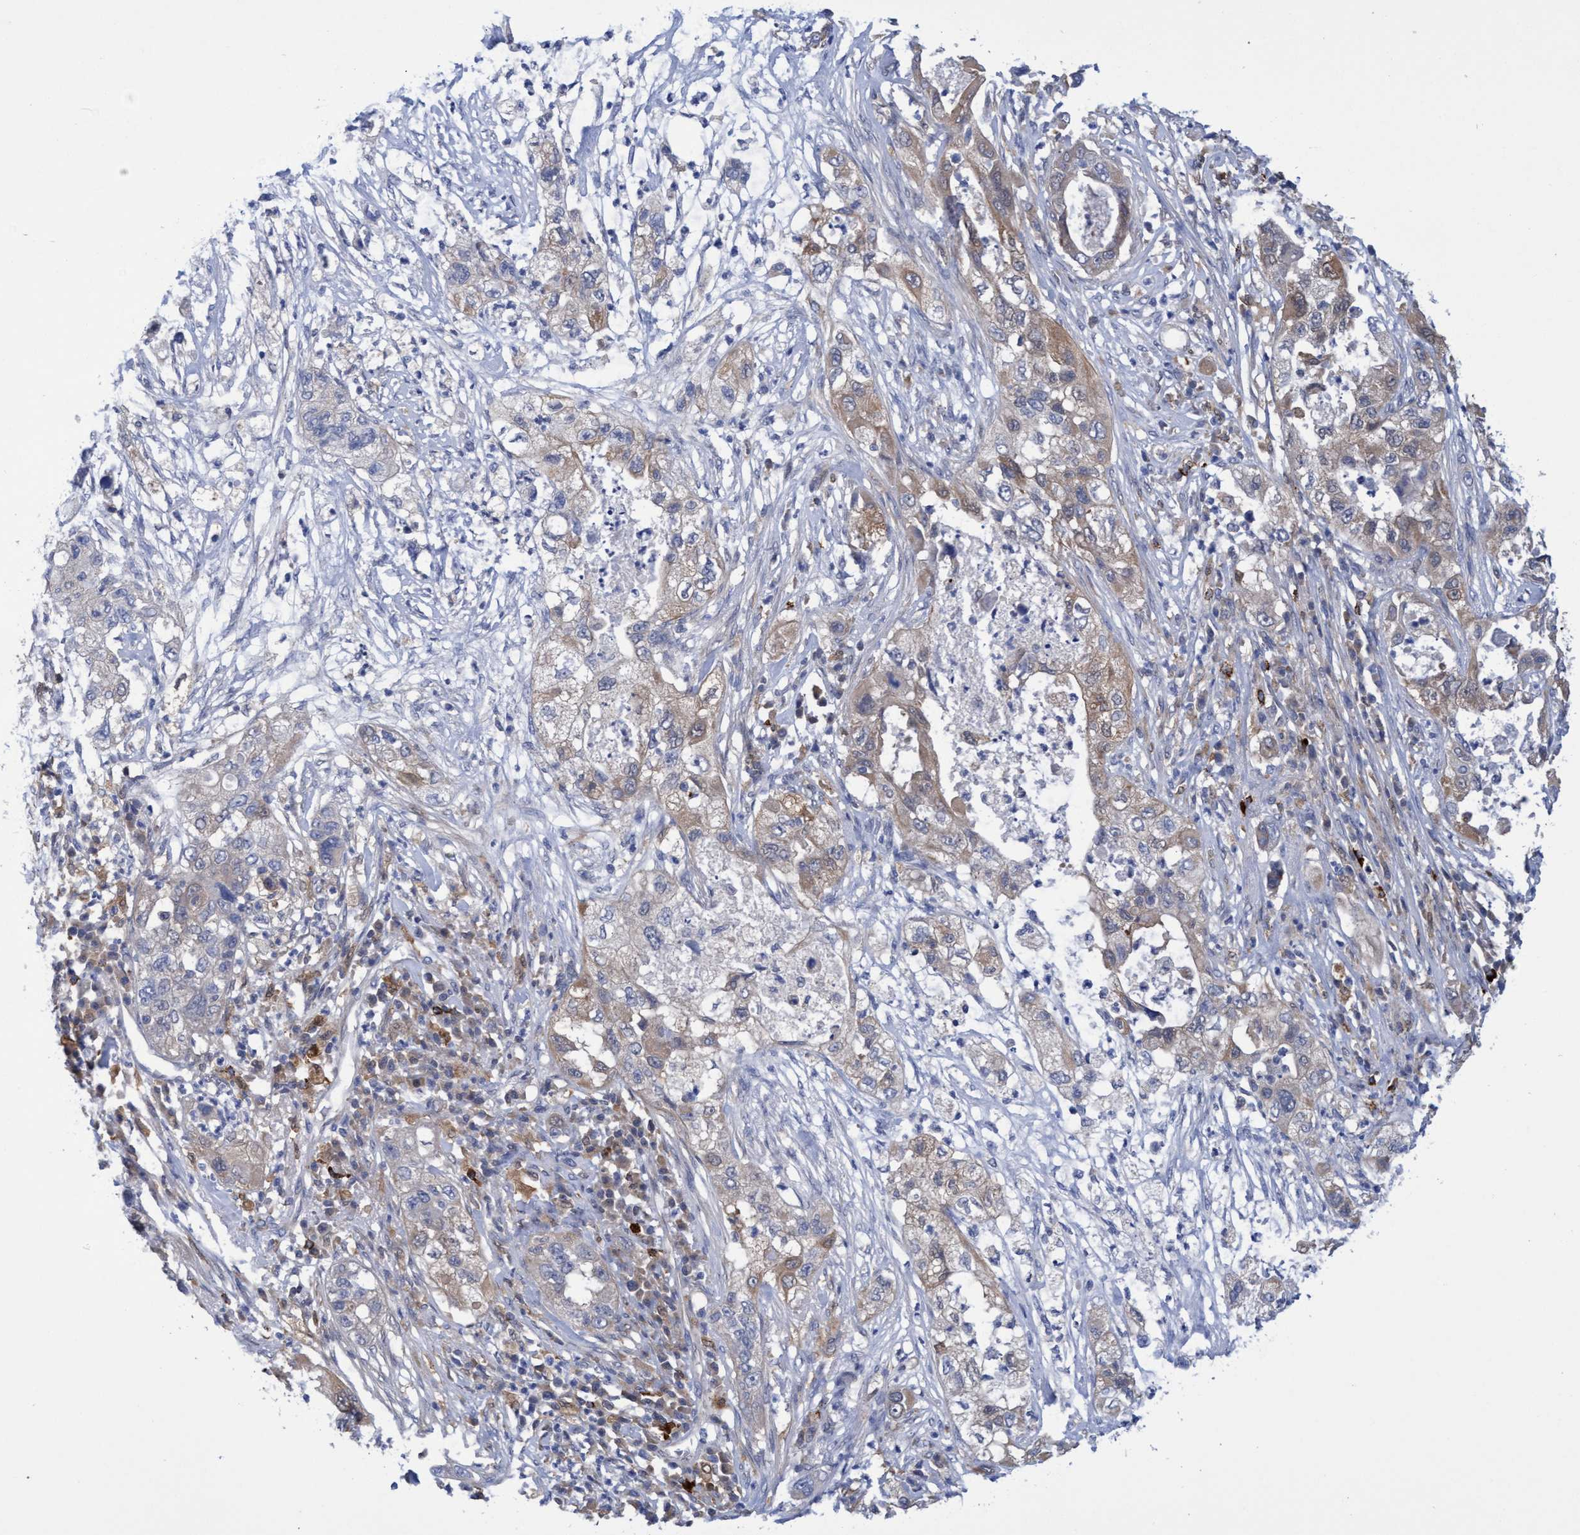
{"staining": {"intensity": "moderate", "quantity": ">75%", "location": "cytoplasmic/membranous"}, "tissue": "pancreatic cancer", "cell_type": "Tumor cells", "image_type": "cancer", "snomed": [{"axis": "morphology", "description": "Adenocarcinoma, NOS"}, {"axis": "topography", "description": "Pancreas"}], "caption": "Human adenocarcinoma (pancreatic) stained with a protein marker exhibits moderate staining in tumor cells.", "gene": "PNPO", "patient": {"sex": "female", "age": 78}}